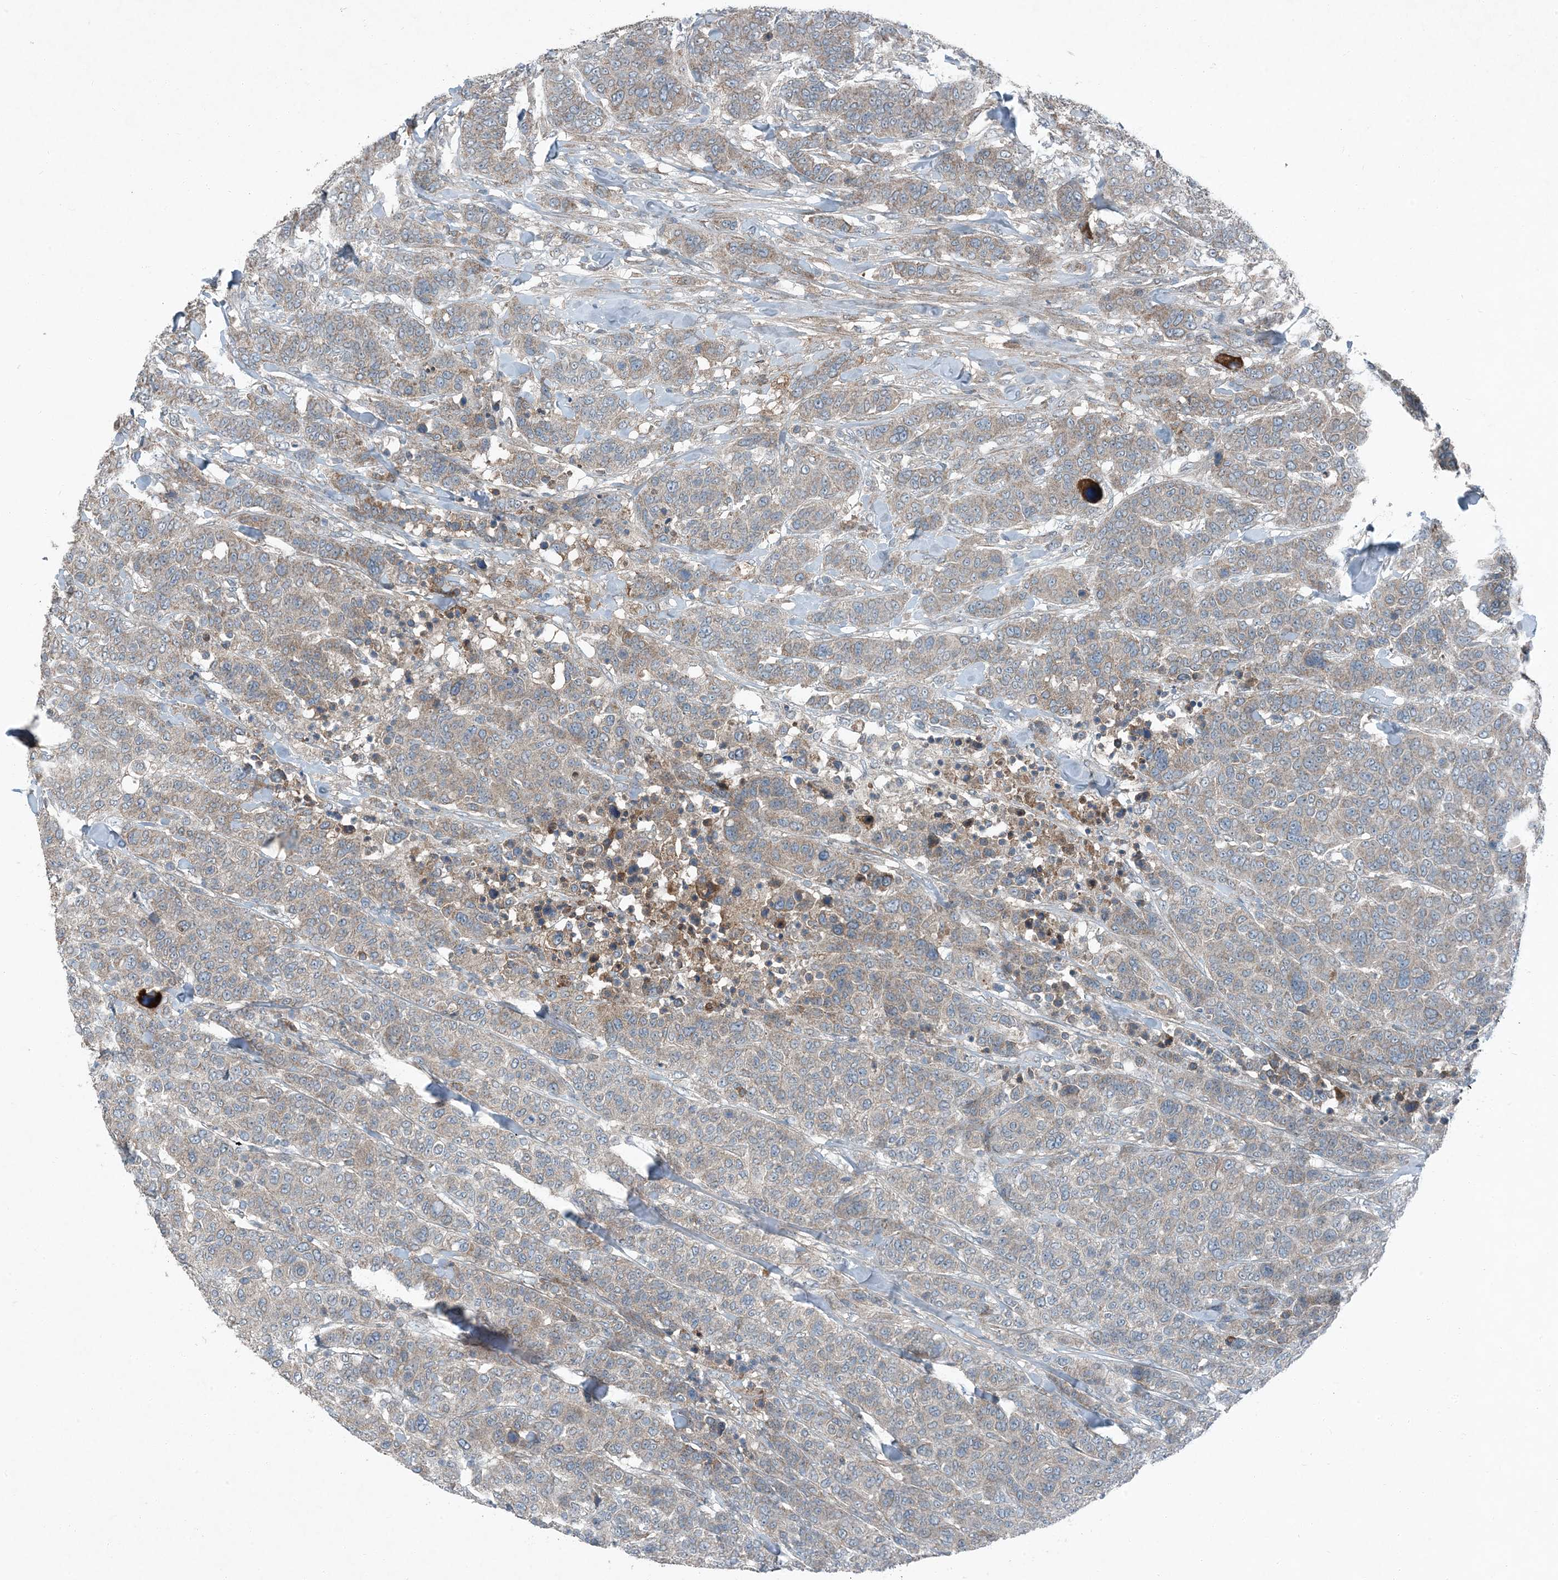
{"staining": {"intensity": "weak", "quantity": "<25%", "location": "cytoplasmic/membranous"}, "tissue": "breast cancer", "cell_type": "Tumor cells", "image_type": "cancer", "snomed": [{"axis": "morphology", "description": "Duct carcinoma"}, {"axis": "topography", "description": "Breast"}], "caption": "The image demonstrates no significant positivity in tumor cells of breast cancer.", "gene": "APOM", "patient": {"sex": "female", "age": 37}}